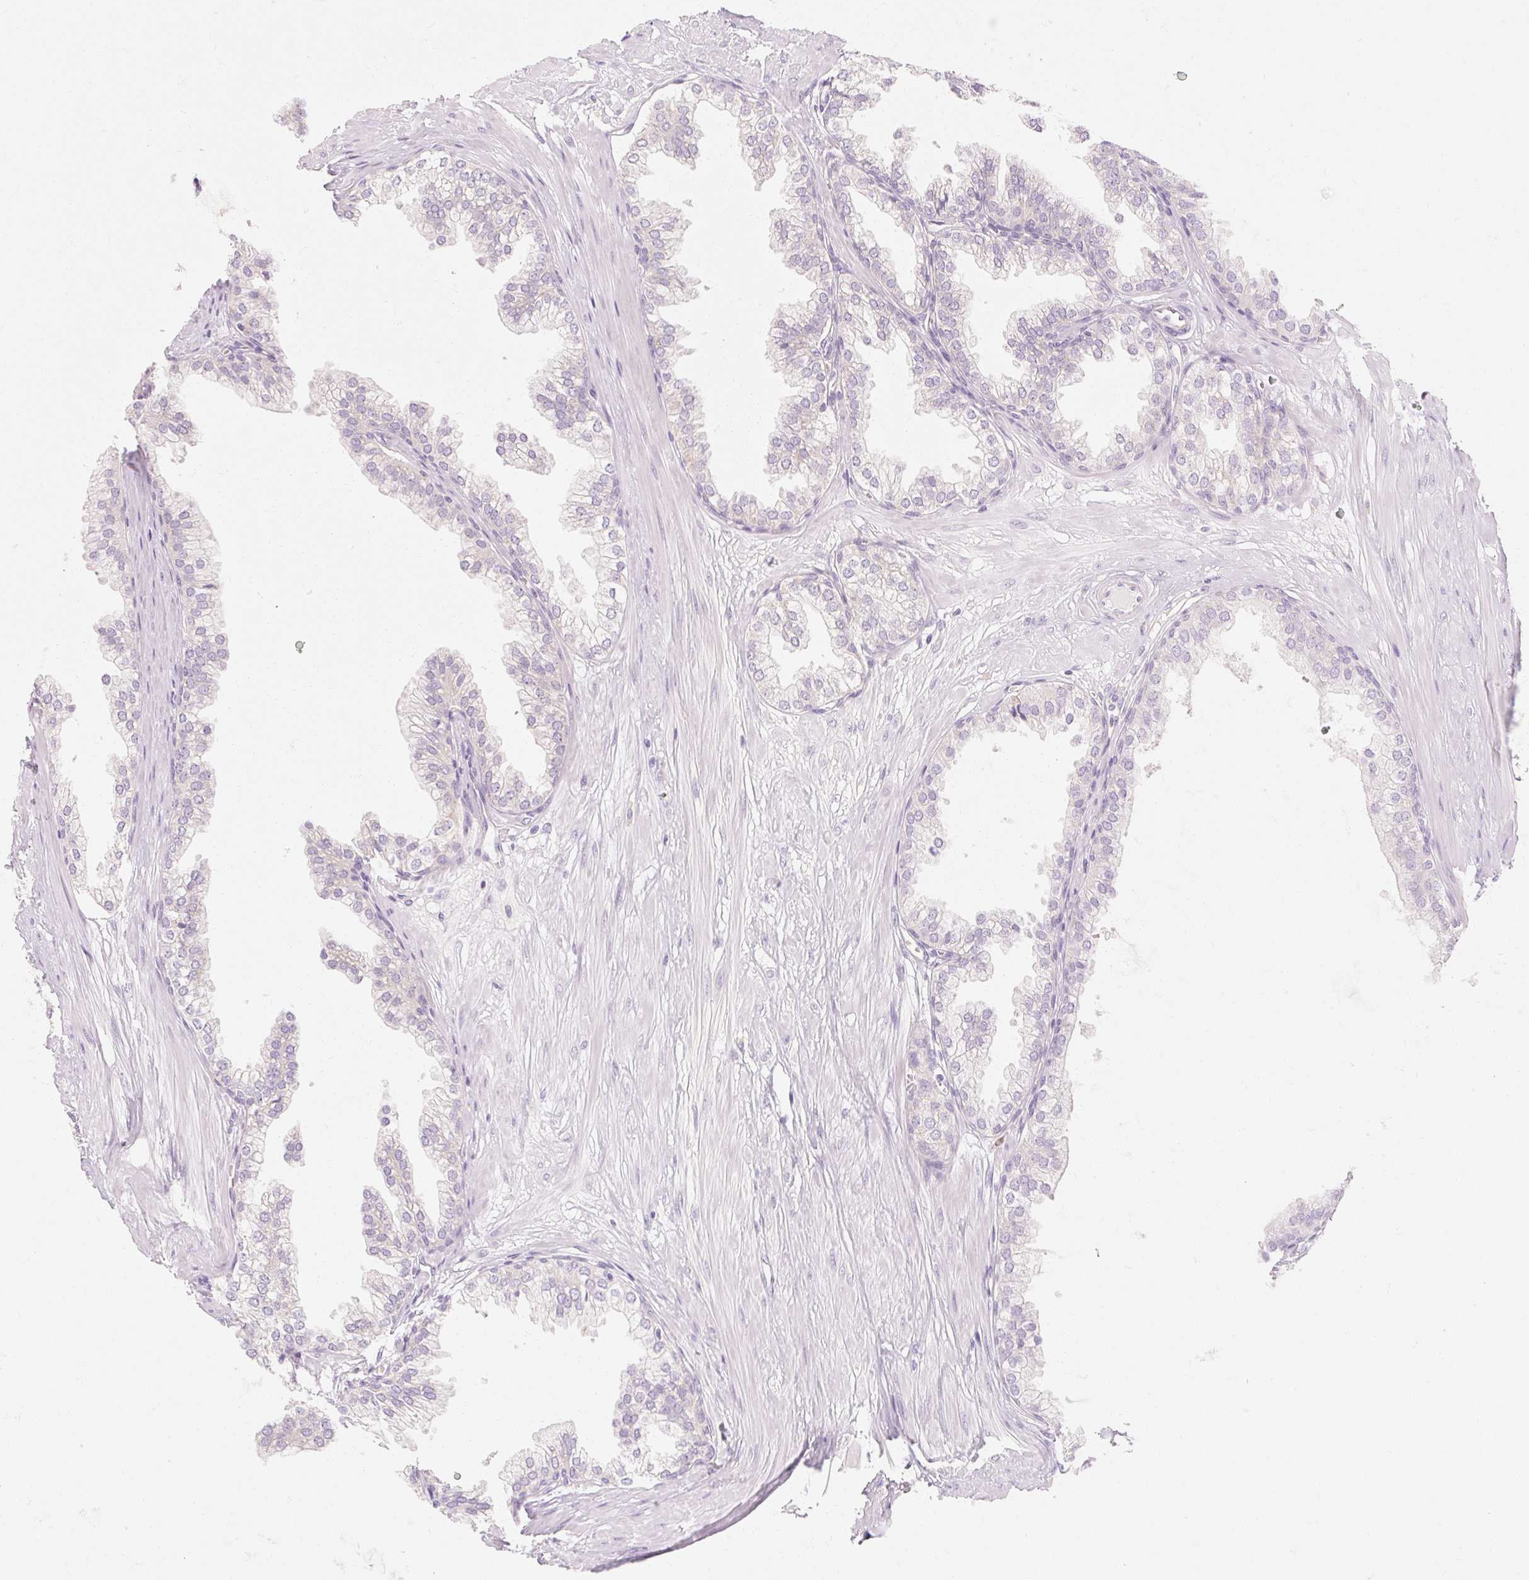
{"staining": {"intensity": "negative", "quantity": "none", "location": "none"}, "tissue": "prostate", "cell_type": "Glandular cells", "image_type": "normal", "snomed": [{"axis": "morphology", "description": "Normal tissue, NOS"}, {"axis": "topography", "description": "Prostate"}, {"axis": "topography", "description": "Peripheral nerve tissue"}], "caption": "DAB (3,3'-diaminobenzidine) immunohistochemical staining of benign human prostate displays no significant positivity in glandular cells. (DAB immunohistochemistry (IHC), high magnification).", "gene": "MYO1D", "patient": {"sex": "male", "age": 55}}